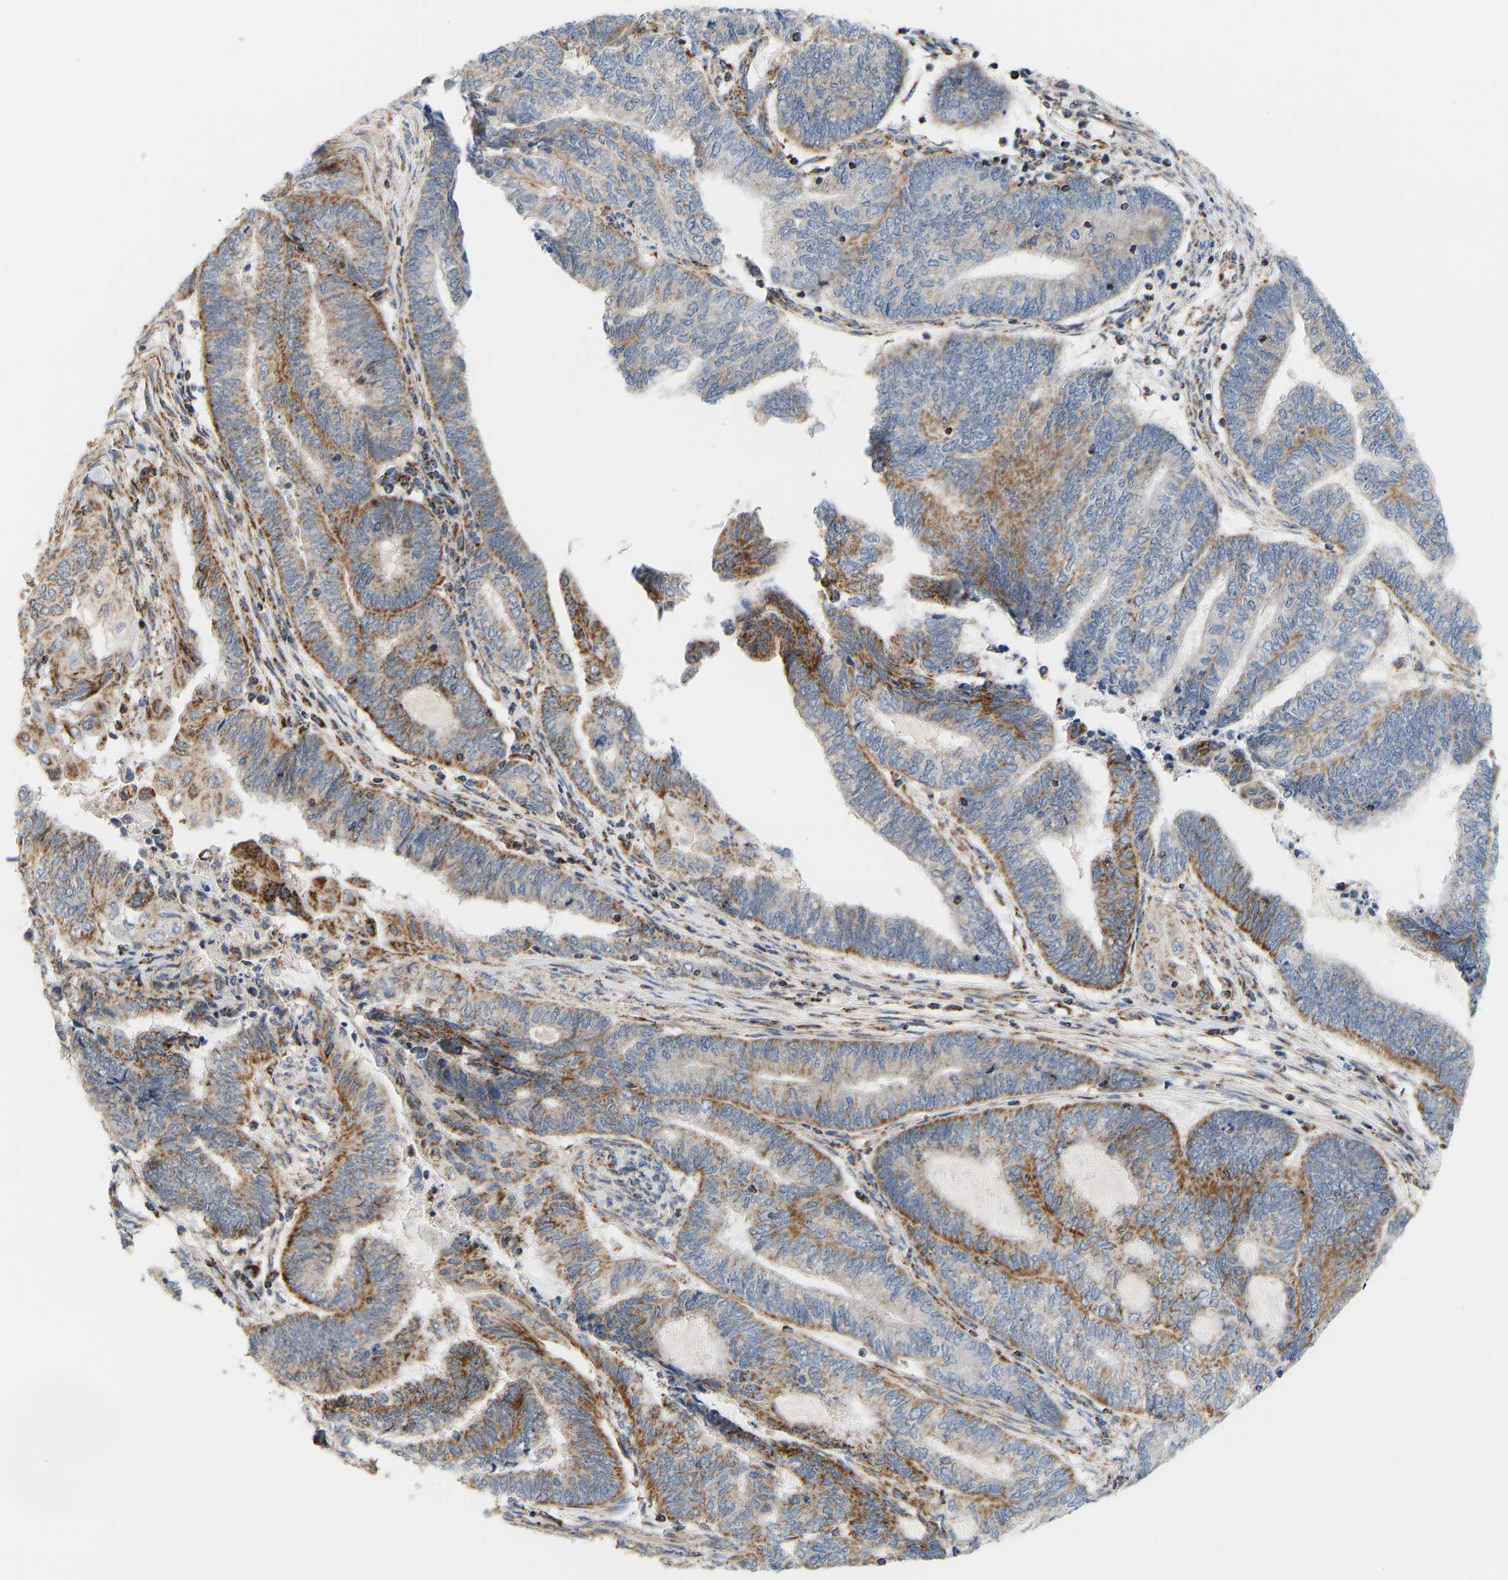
{"staining": {"intensity": "moderate", "quantity": ">75%", "location": "cytoplasmic/membranous"}, "tissue": "endometrial cancer", "cell_type": "Tumor cells", "image_type": "cancer", "snomed": [{"axis": "morphology", "description": "Adenocarcinoma, NOS"}, {"axis": "topography", "description": "Uterus"}, {"axis": "topography", "description": "Endometrium"}], "caption": "Immunohistochemistry (IHC) (DAB) staining of endometrial cancer (adenocarcinoma) displays moderate cytoplasmic/membranous protein positivity in about >75% of tumor cells.", "gene": "GPSM2", "patient": {"sex": "female", "age": 70}}